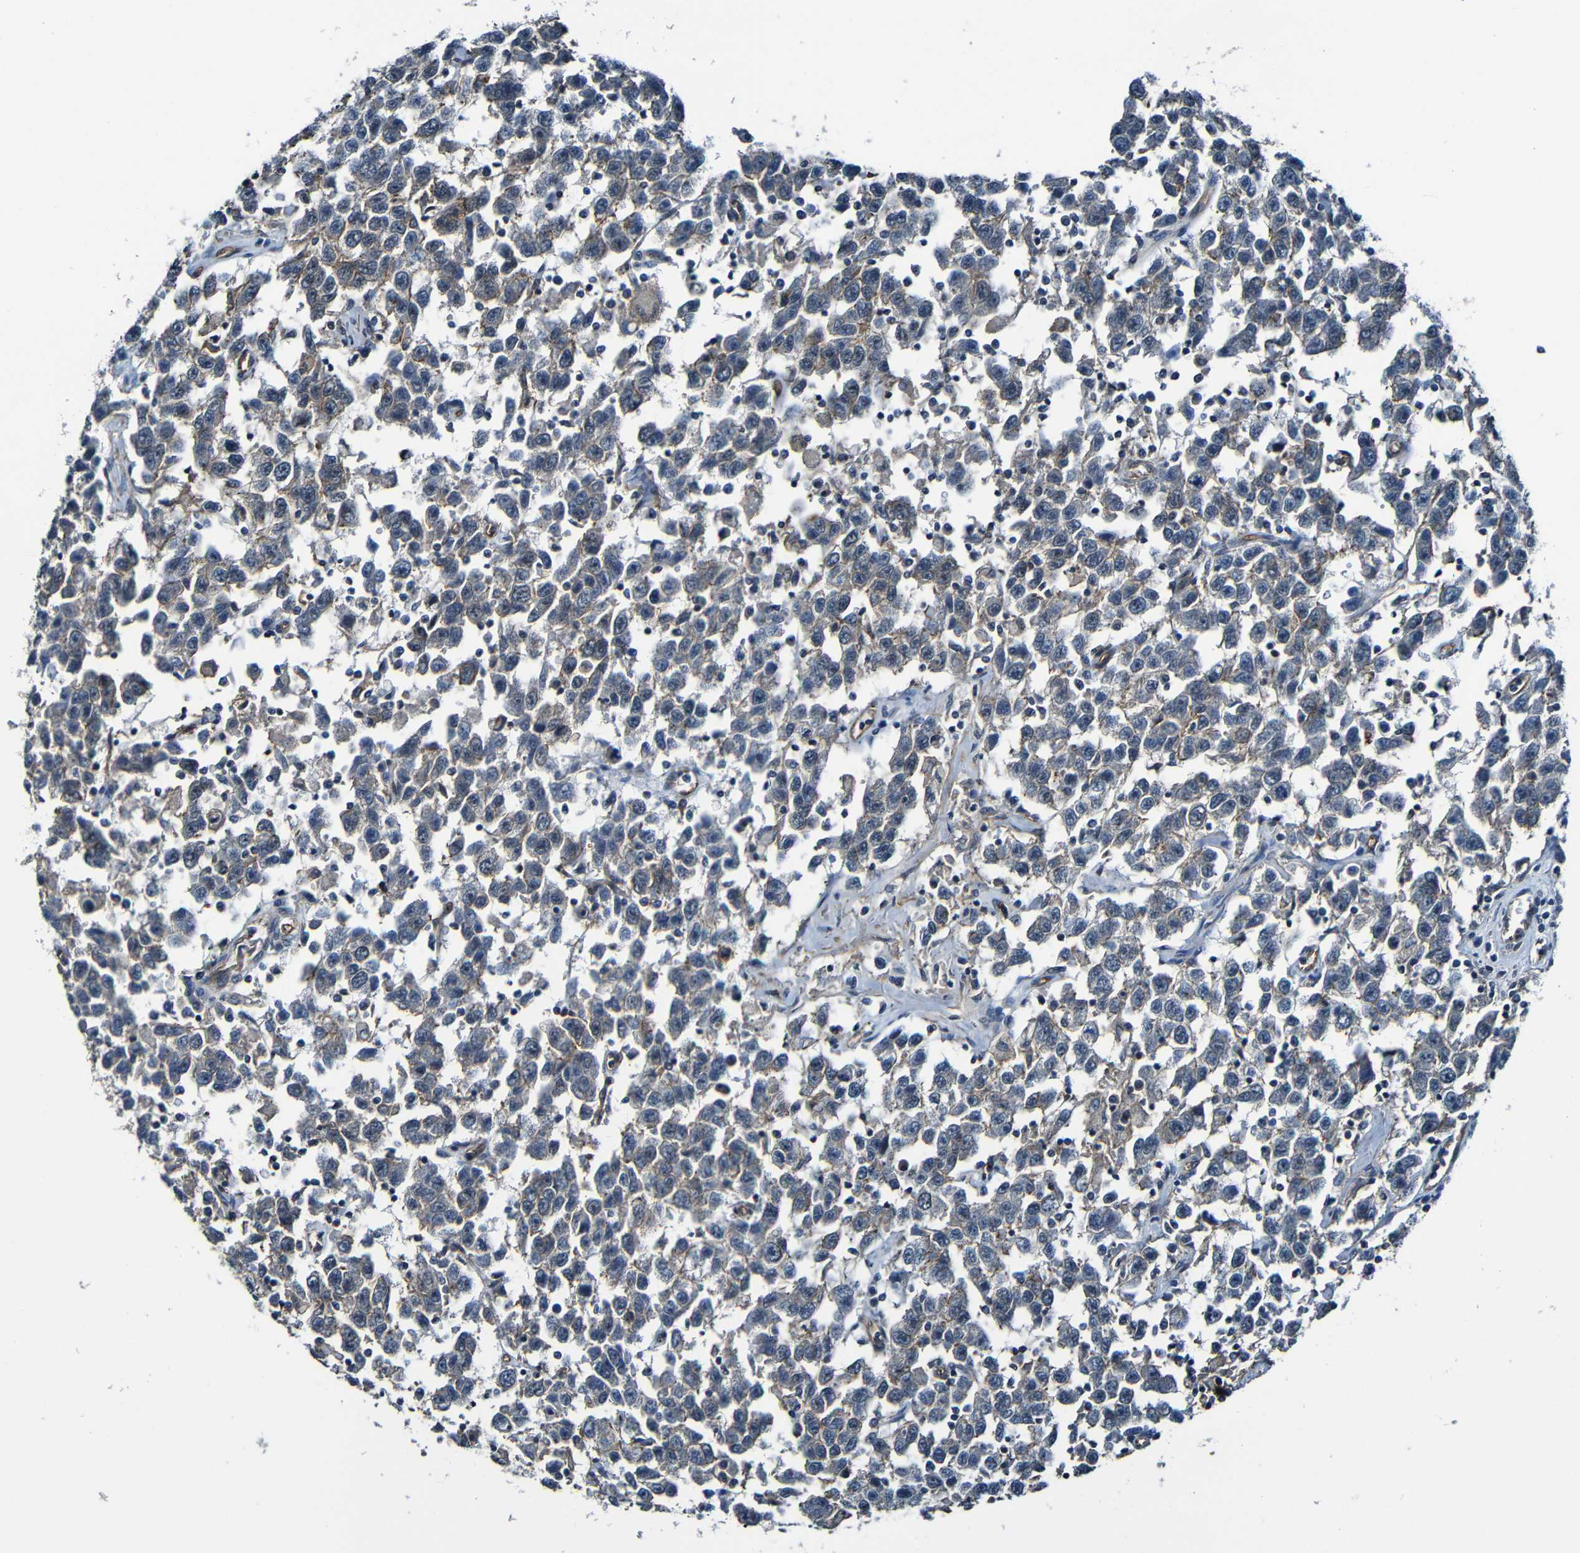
{"staining": {"intensity": "weak", "quantity": "<25%", "location": "cytoplasmic/membranous"}, "tissue": "testis cancer", "cell_type": "Tumor cells", "image_type": "cancer", "snomed": [{"axis": "morphology", "description": "Seminoma, NOS"}, {"axis": "topography", "description": "Testis"}], "caption": "This is an immunohistochemistry (IHC) micrograph of human testis cancer. There is no staining in tumor cells.", "gene": "LGR5", "patient": {"sex": "male", "age": 41}}